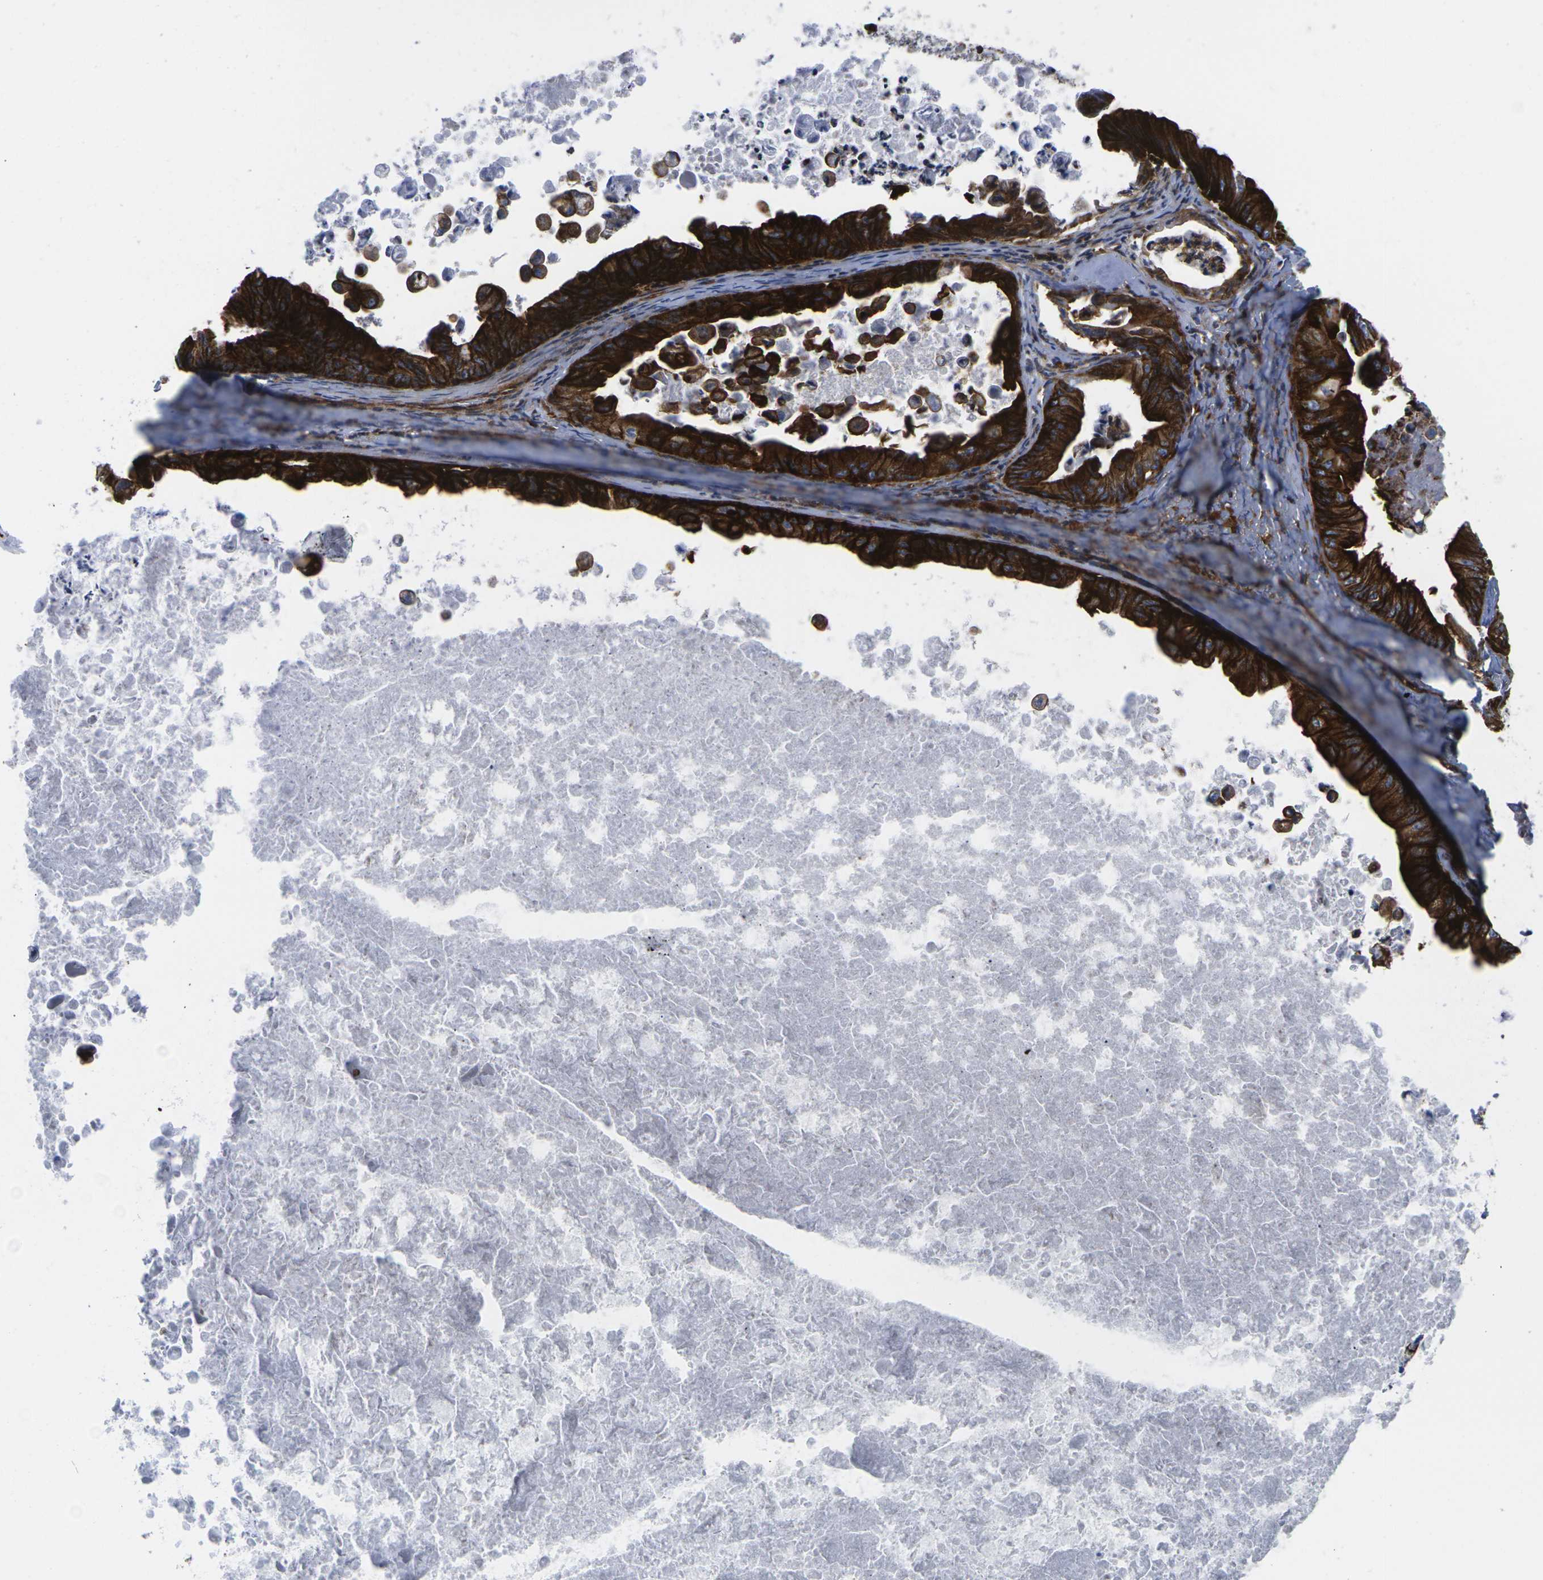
{"staining": {"intensity": "strong", "quantity": ">75%", "location": "cytoplasmic/membranous"}, "tissue": "ovarian cancer", "cell_type": "Tumor cells", "image_type": "cancer", "snomed": [{"axis": "morphology", "description": "Cystadenocarcinoma, mucinous, NOS"}, {"axis": "topography", "description": "Ovary"}], "caption": "There is high levels of strong cytoplasmic/membranous expression in tumor cells of ovarian cancer (mucinous cystadenocarcinoma), as demonstrated by immunohistochemical staining (brown color).", "gene": "IQGAP1", "patient": {"sex": "female", "age": 37}}